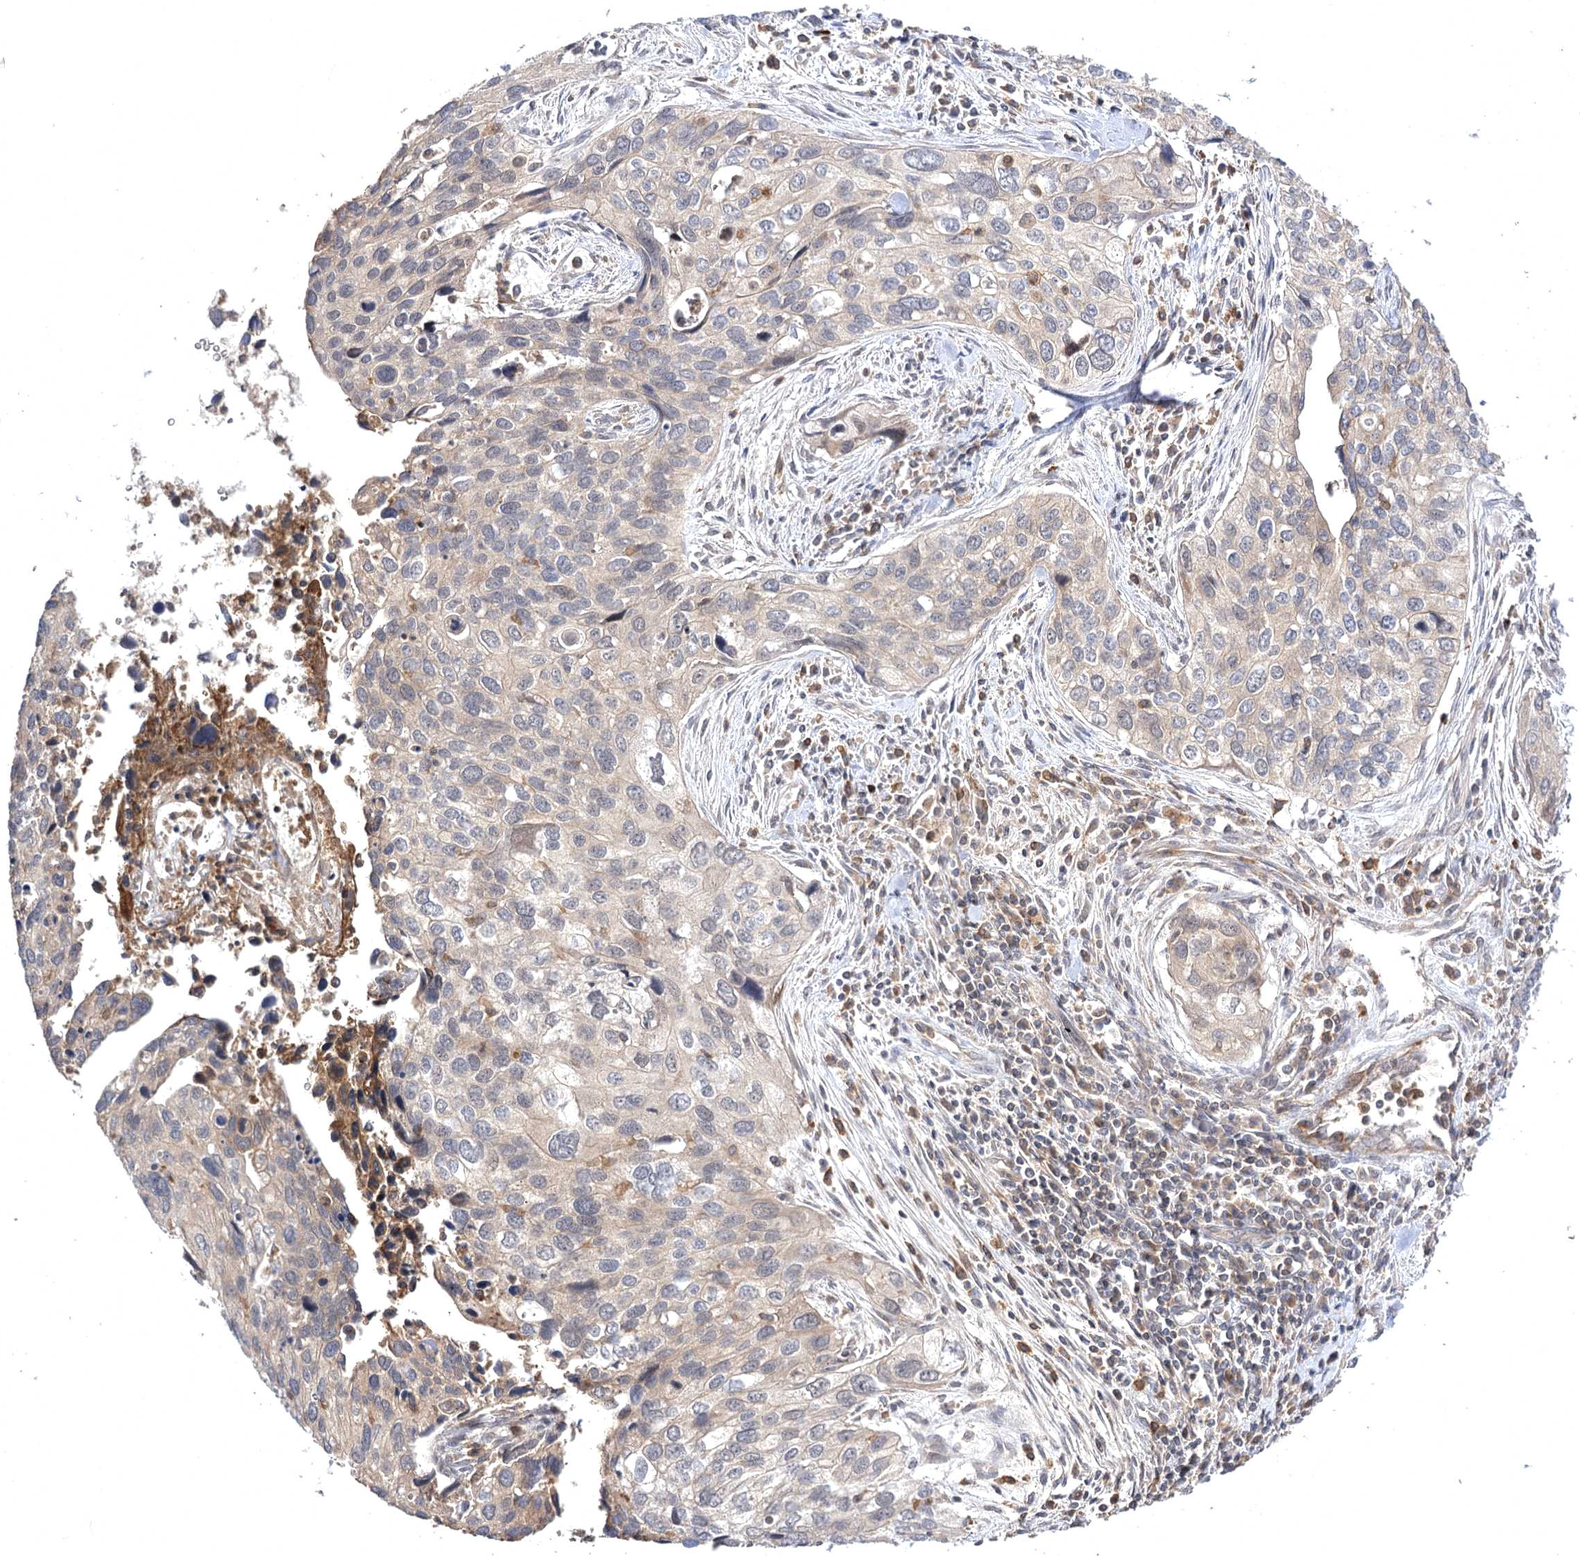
{"staining": {"intensity": "weak", "quantity": "25%-75%", "location": "cytoplasmic/membranous"}, "tissue": "cervical cancer", "cell_type": "Tumor cells", "image_type": "cancer", "snomed": [{"axis": "morphology", "description": "Squamous cell carcinoma, NOS"}, {"axis": "topography", "description": "Cervix"}], "caption": "Immunohistochemical staining of cervical cancer demonstrates low levels of weak cytoplasmic/membranous expression in approximately 25%-75% of tumor cells.", "gene": "BCR", "patient": {"sex": "female", "age": 55}}